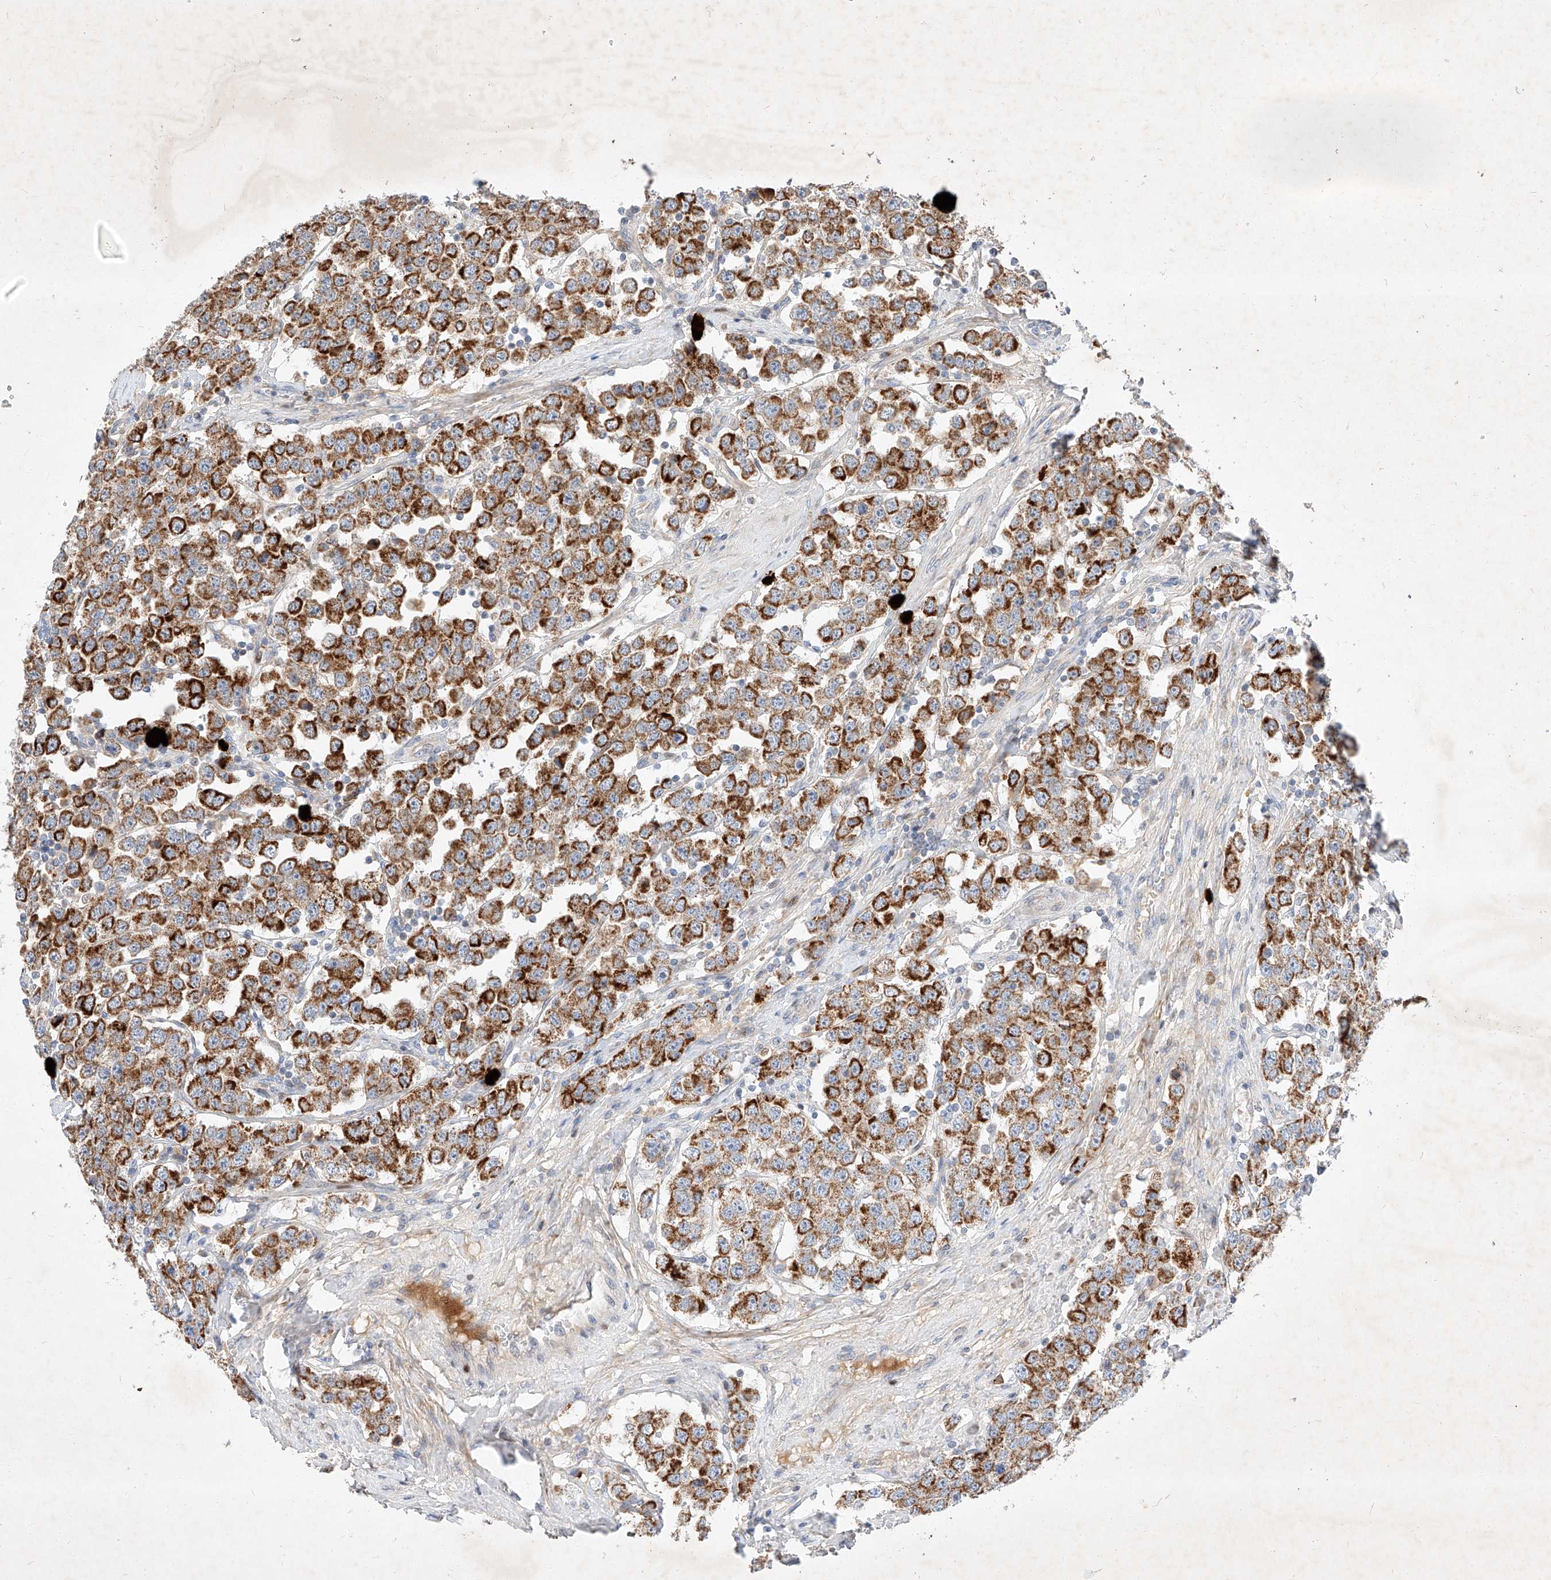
{"staining": {"intensity": "strong", "quantity": ">75%", "location": "cytoplasmic/membranous"}, "tissue": "testis cancer", "cell_type": "Tumor cells", "image_type": "cancer", "snomed": [{"axis": "morphology", "description": "Seminoma, NOS"}, {"axis": "topography", "description": "Testis"}], "caption": "There is high levels of strong cytoplasmic/membranous positivity in tumor cells of testis seminoma, as demonstrated by immunohistochemical staining (brown color).", "gene": "OSGEPL1", "patient": {"sex": "male", "age": 28}}